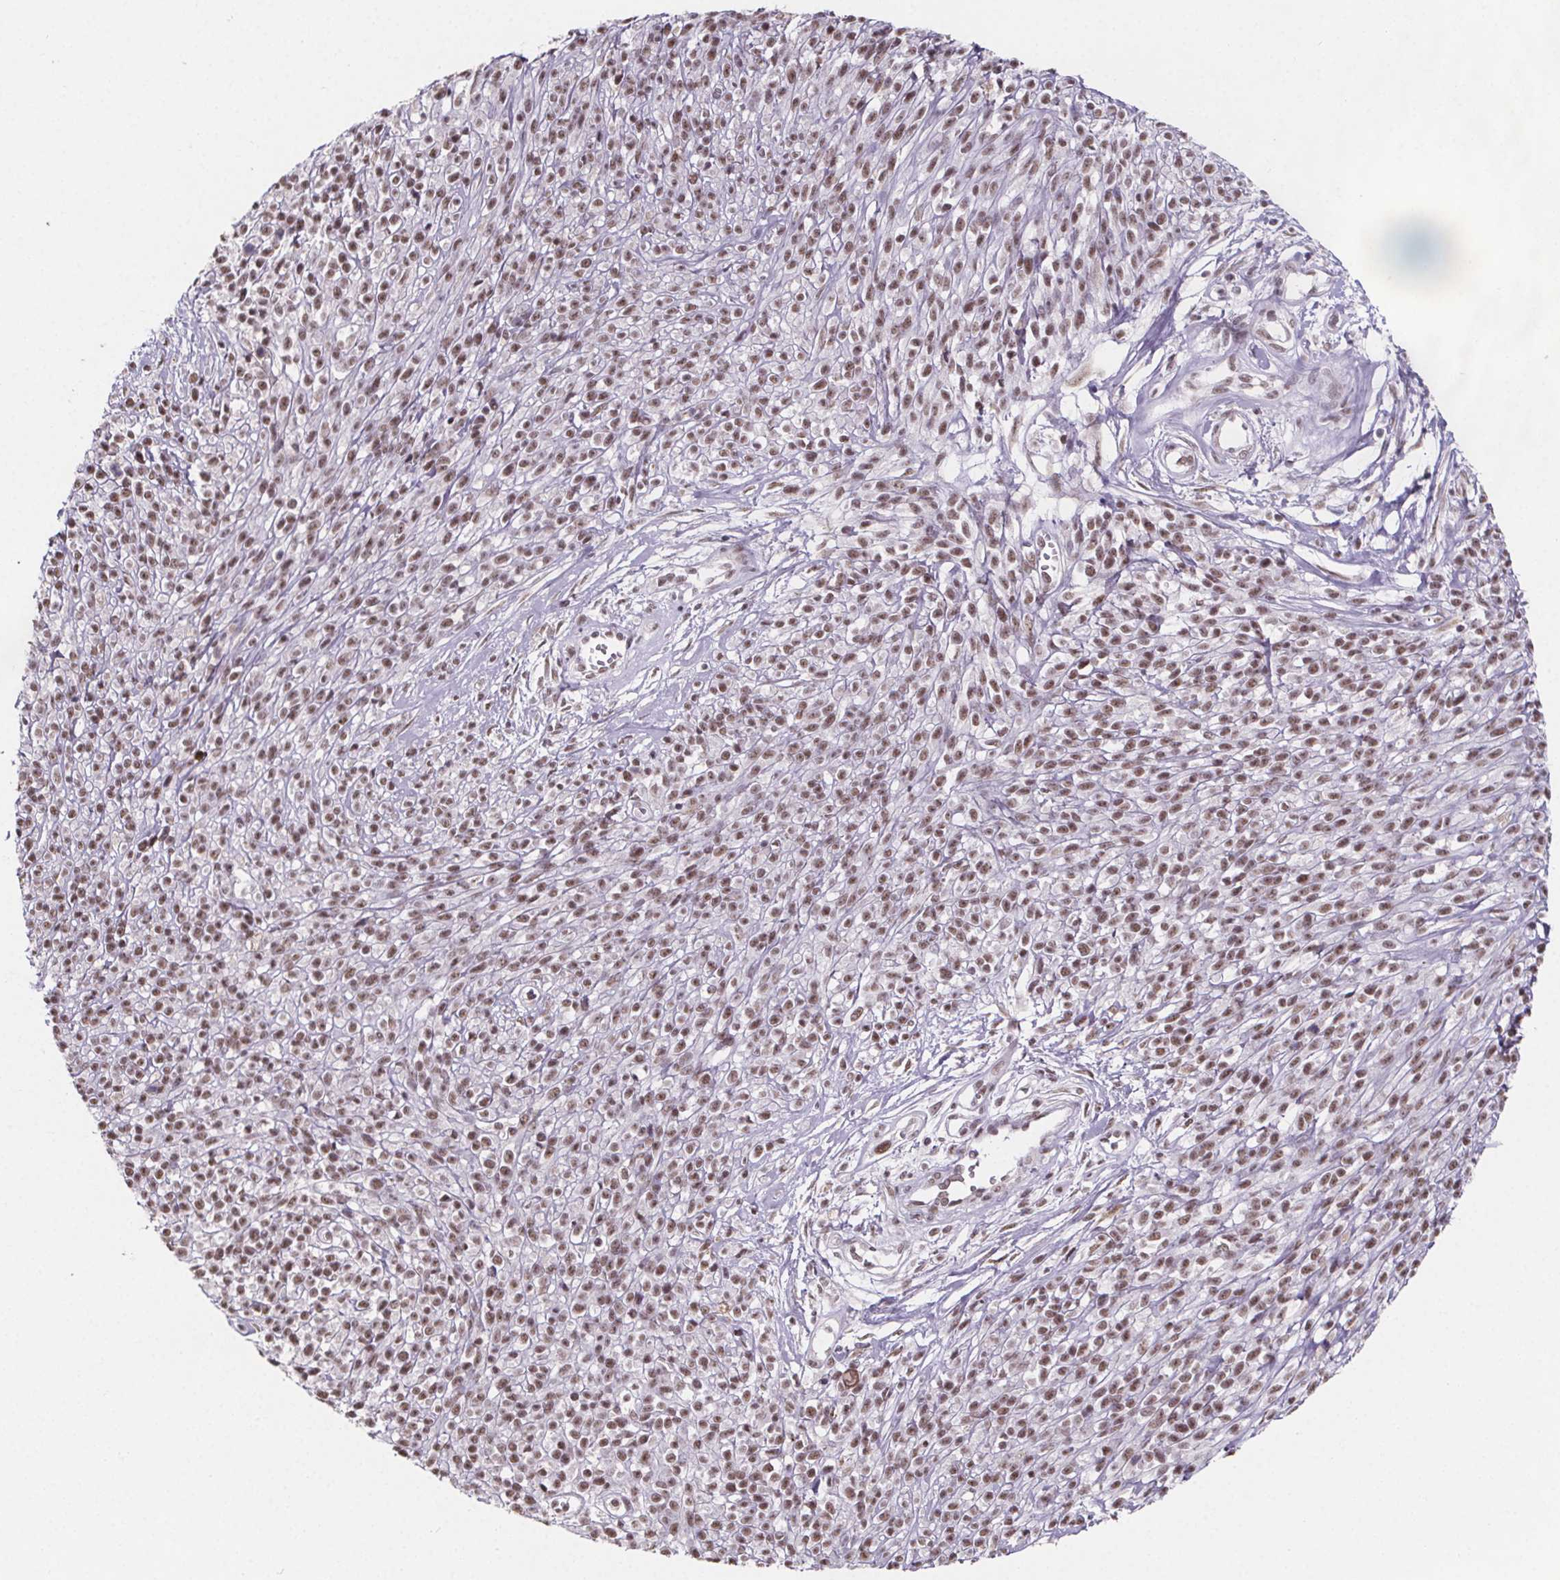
{"staining": {"intensity": "moderate", "quantity": ">75%", "location": "nuclear"}, "tissue": "melanoma", "cell_type": "Tumor cells", "image_type": "cancer", "snomed": [{"axis": "morphology", "description": "Malignant melanoma, NOS"}, {"axis": "topography", "description": "Skin"}, {"axis": "topography", "description": "Skin of trunk"}], "caption": "This is an image of immunohistochemistry staining of melanoma, which shows moderate staining in the nuclear of tumor cells.", "gene": "ZNF572", "patient": {"sex": "male", "age": 74}}